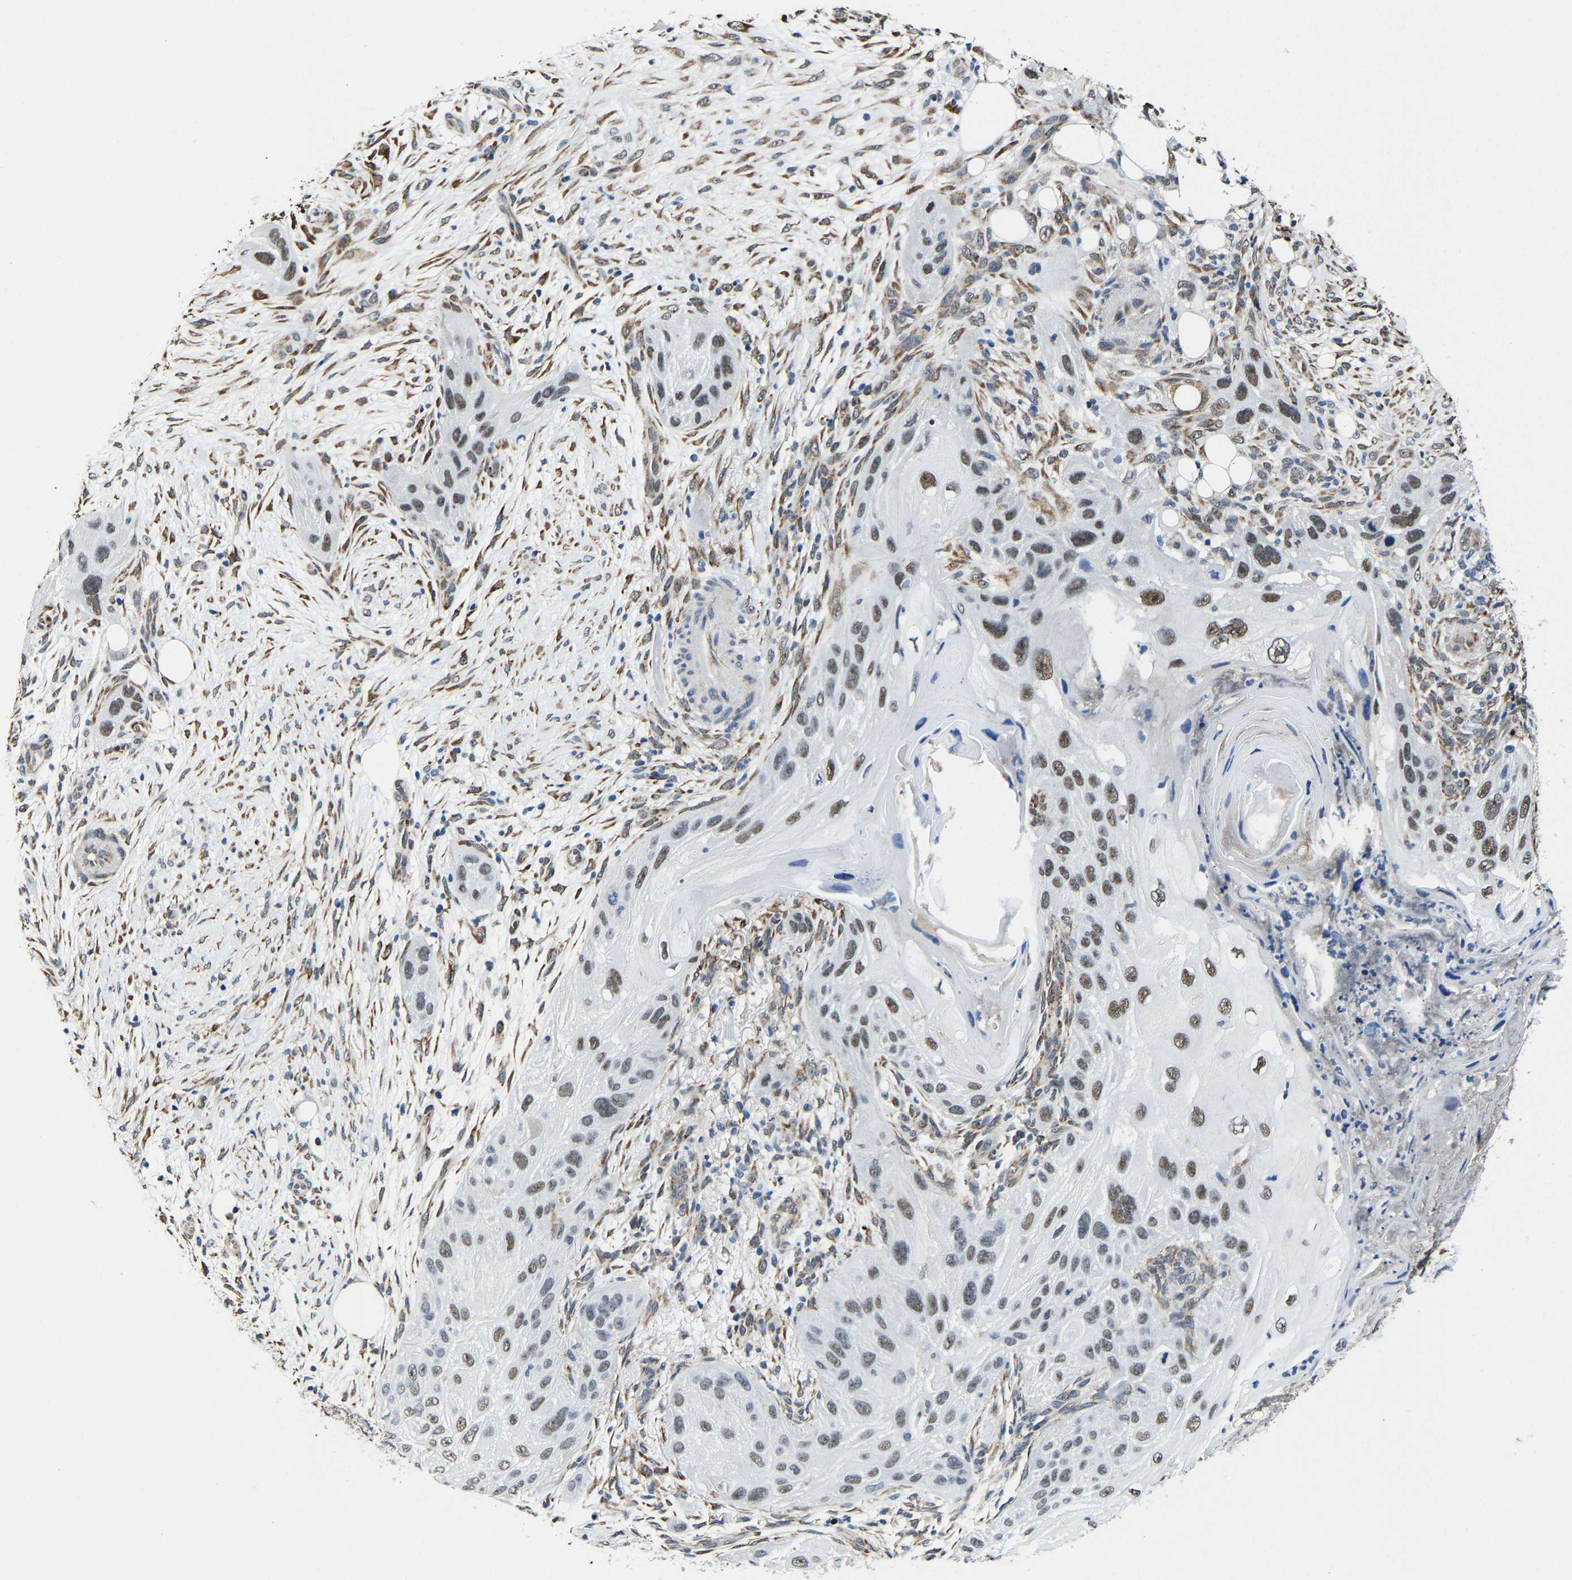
{"staining": {"intensity": "moderate", "quantity": ">75%", "location": "nuclear"}, "tissue": "skin cancer", "cell_type": "Tumor cells", "image_type": "cancer", "snomed": [{"axis": "morphology", "description": "Squamous cell carcinoma, NOS"}, {"axis": "topography", "description": "Skin"}], "caption": "A medium amount of moderate nuclear positivity is seen in about >75% of tumor cells in skin squamous cell carcinoma tissue. The staining was performed using DAB (3,3'-diaminobenzidine), with brown indicating positive protein expression. Nuclei are stained blue with hematoxylin.", "gene": "METTL1", "patient": {"sex": "female", "age": 77}}